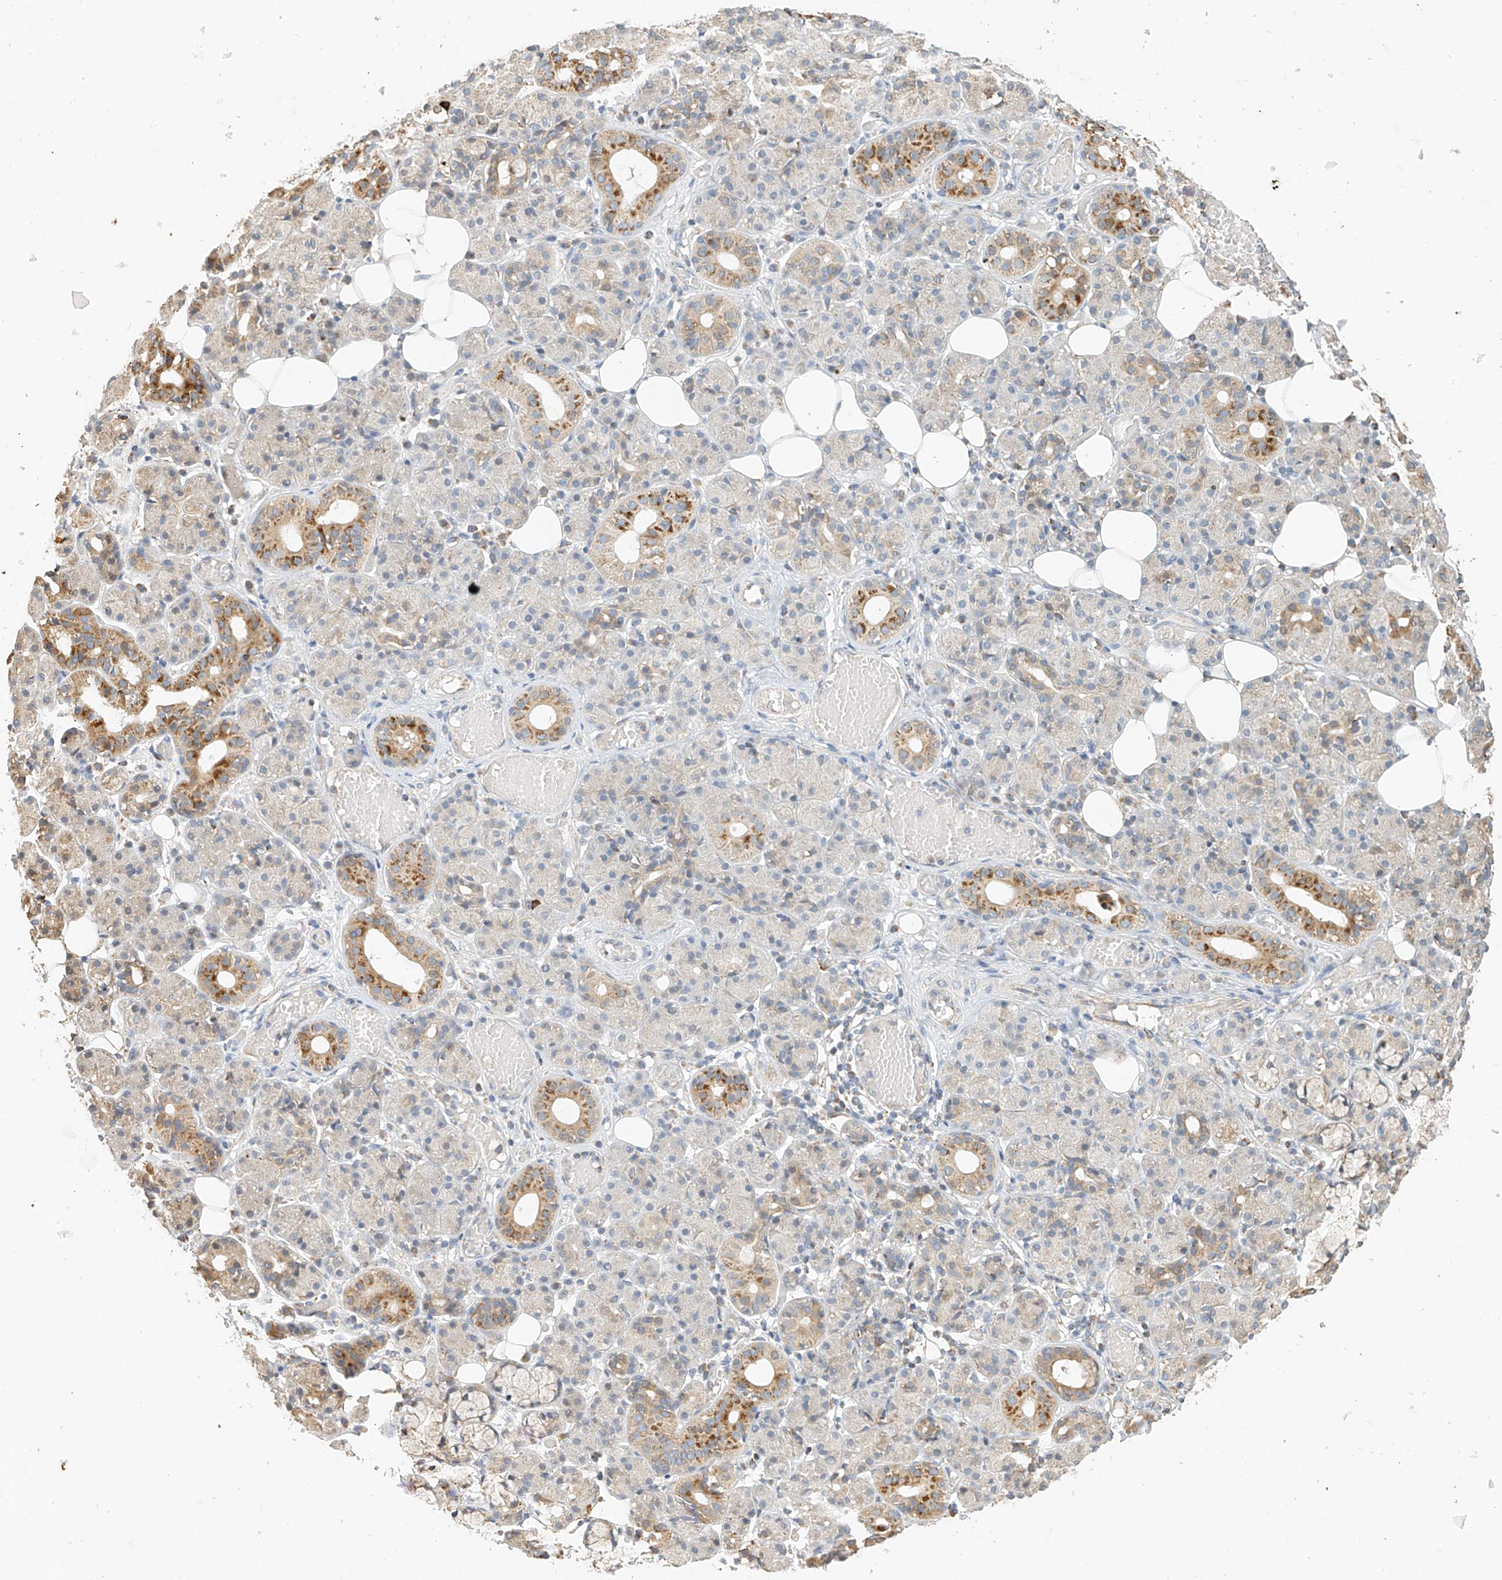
{"staining": {"intensity": "moderate", "quantity": "25%-75%", "location": "cytoplasmic/membranous"}, "tissue": "salivary gland", "cell_type": "Glandular cells", "image_type": "normal", "snomed": [{"axis": "morphology", "description": "Normal tissue, NOS"}, {"axis": "topography", "description": "Salivary gland"}], "caption": "This photomicrograph shows immunohistochemistry (IHC) staining of unremarkable salivary gland, with medium moderate cytoplasmic/membranous expression in approximately 25%-75% of glandular cells.", "gene": "YIPF7", "patient": {"sex": "male", "age": 63}}